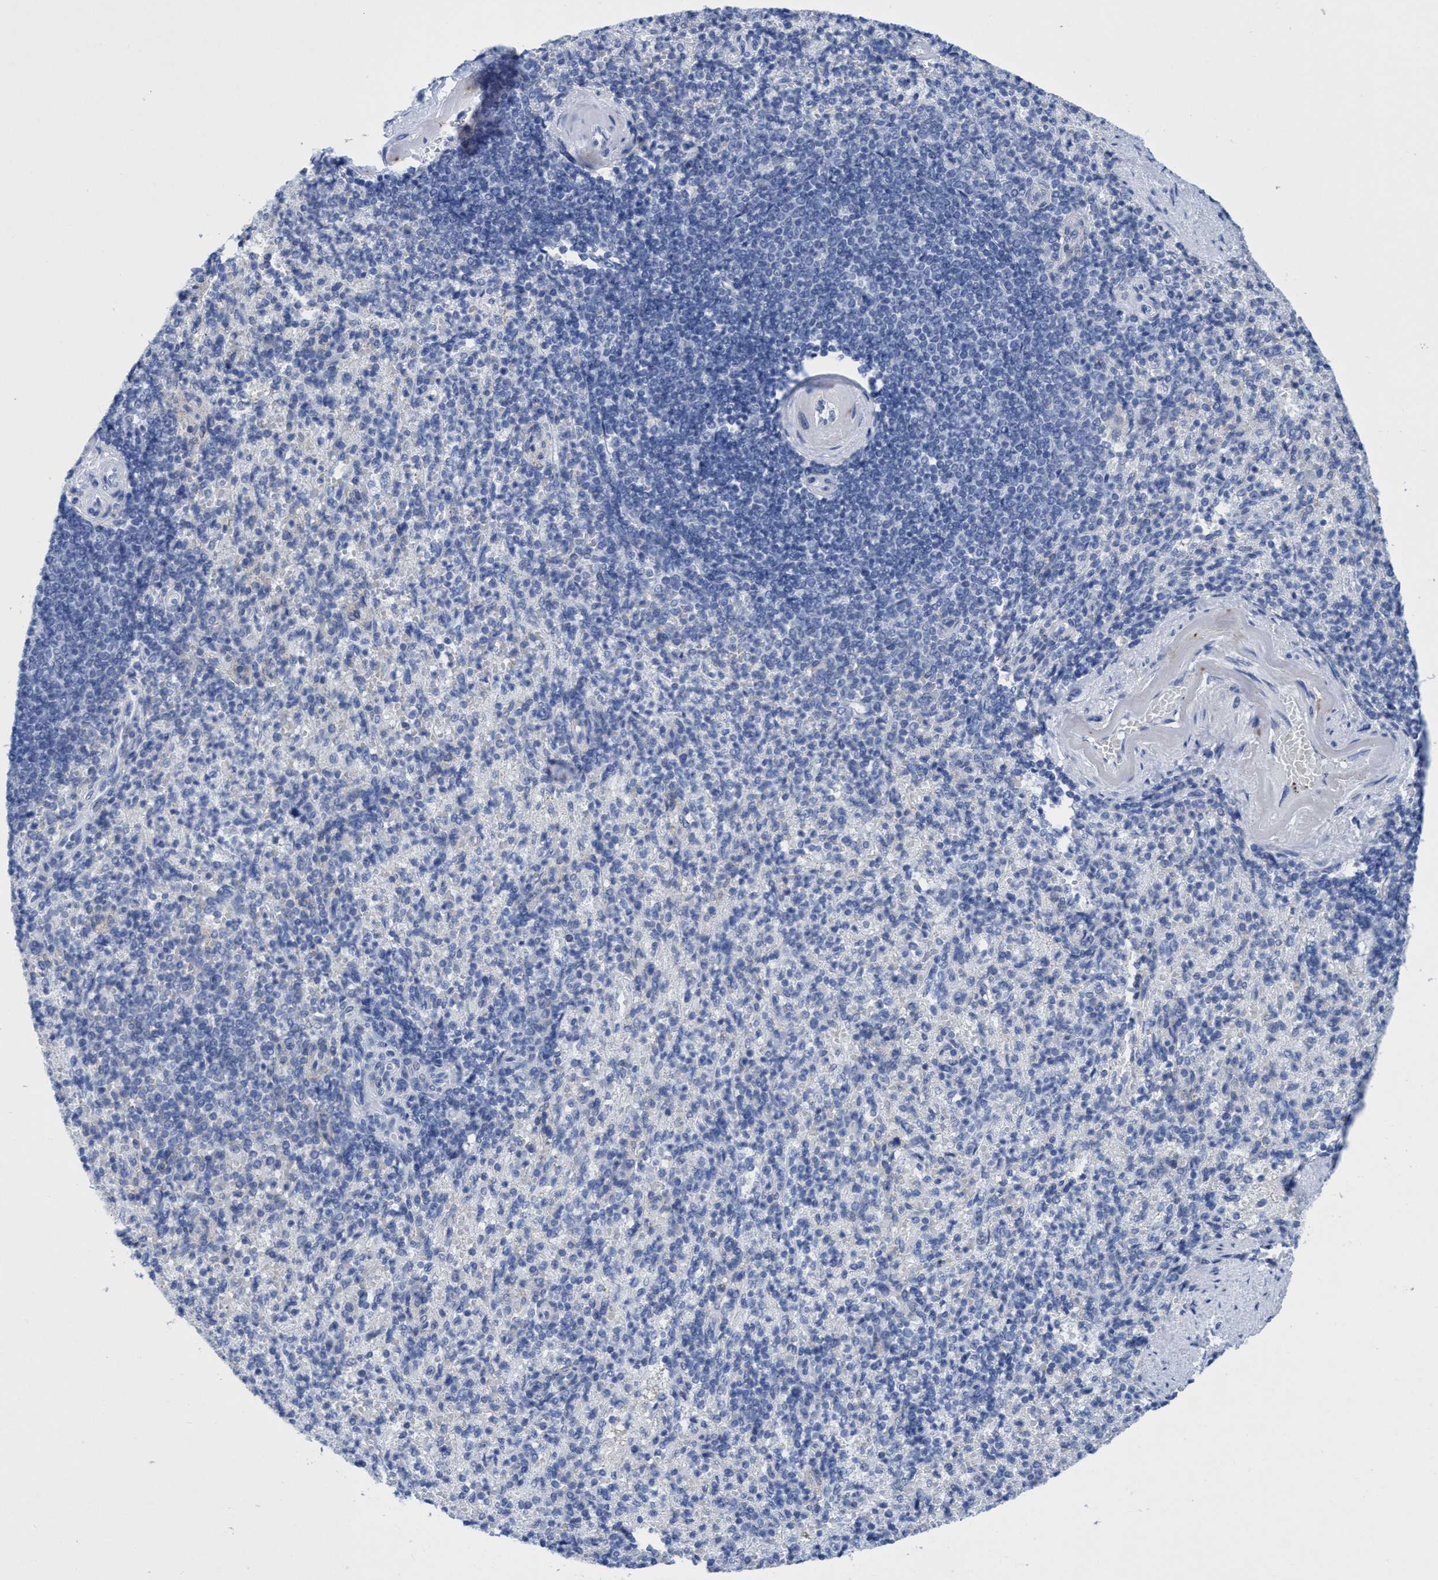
{"staining": {"intensity": "negative", "quantity": "none", "location": "none"}, "tissue": "spleen", "cell_type": "Cells in red pulp", "image_type": "normal", "snomed": [{"axis": "morphology", "description": "Normal tissue, NOS"}, {"axis": "topography", "description": "Spleen"}], "caption": "Cells in red pulp show no significant protein staining in unremarkable spleen. (Stains: DAB immunohistochemistry with hematoxylin counter stain, Microscopy: brightfield microscopy at high magnification).", "gene": "PLPPR1", "patient": {"sex": "female", "age": 74}}